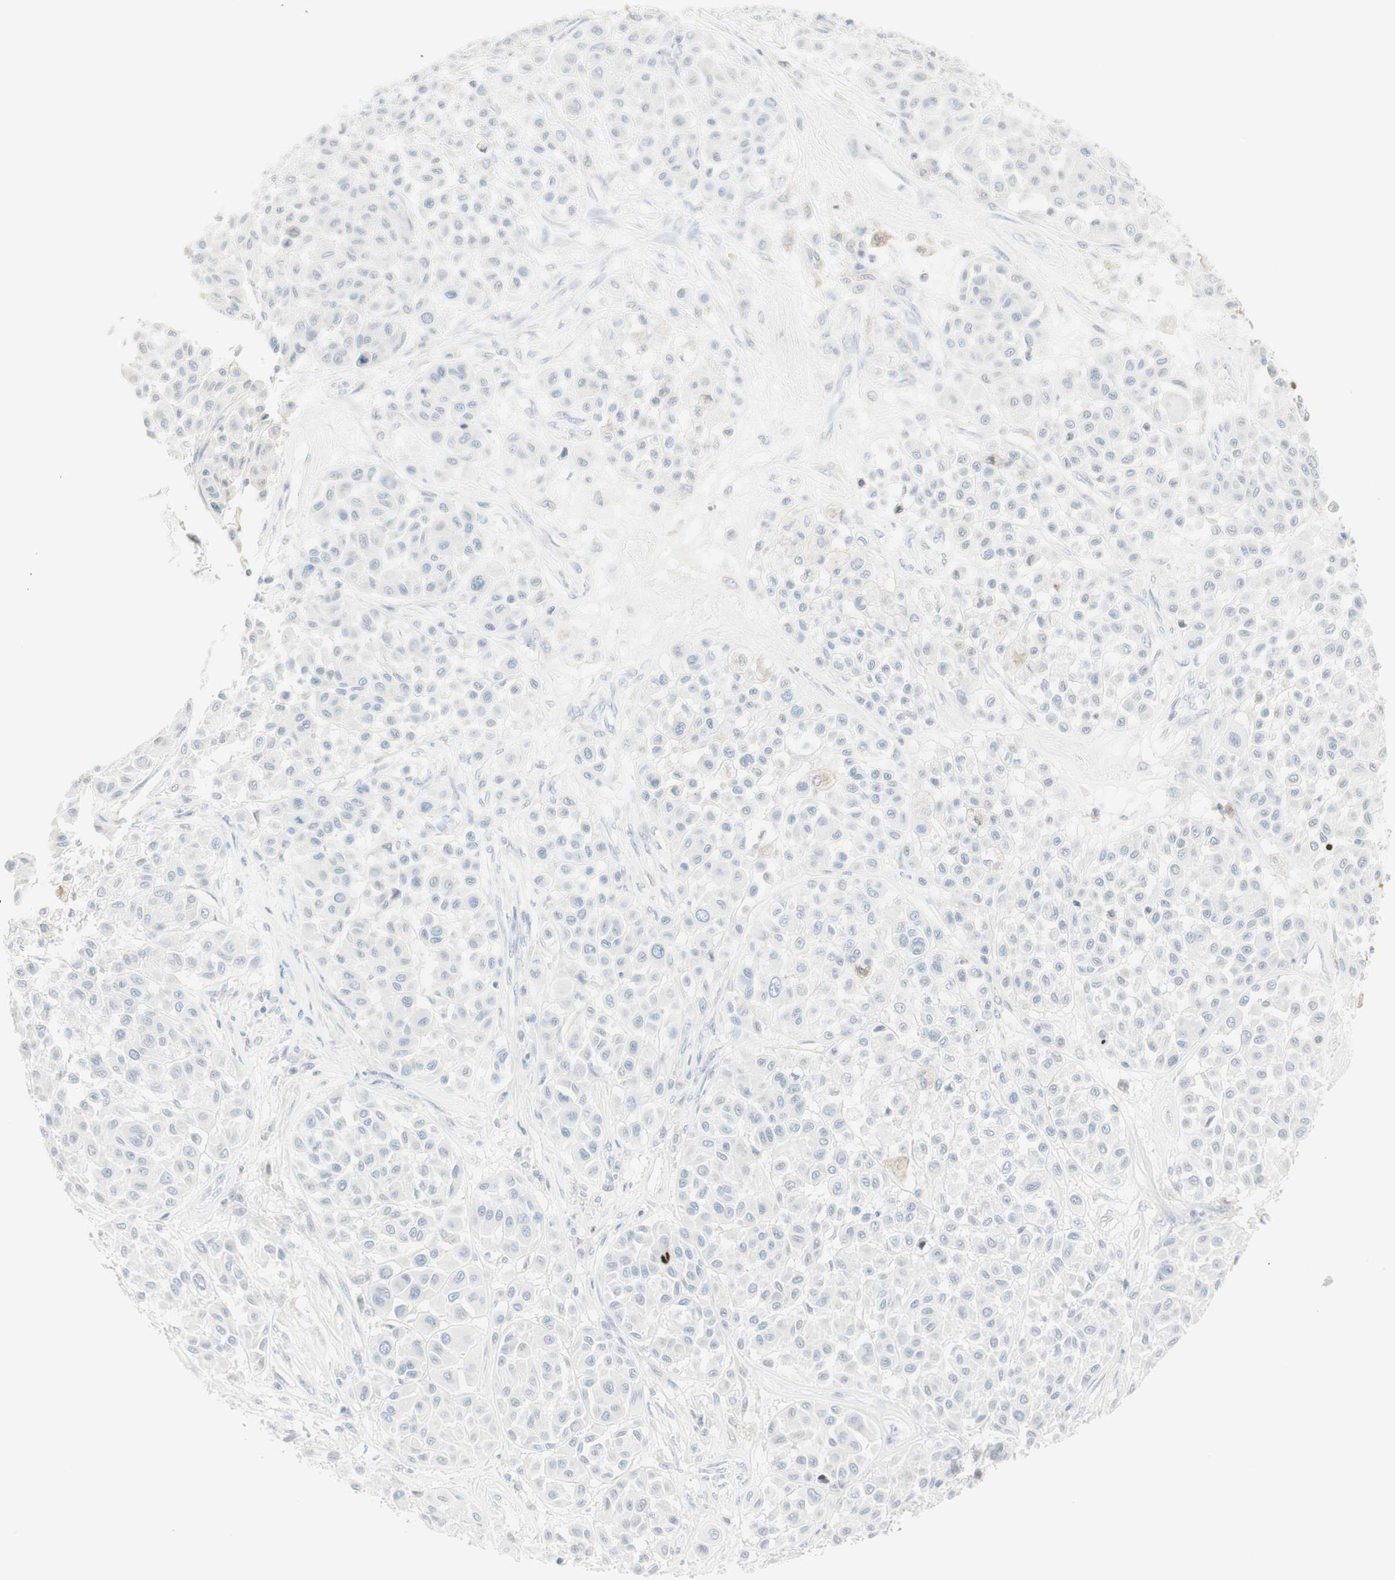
{"staining": {"intensity": "negative", "quantity": "none", "location": "none"}, "tissue": "melanoma", "cell_type": "Tumor cells", "image_type": "cancer", "snomed": [{"axis": "morphology", "description": "Malignant melanoma, Metastatic site"}, {"axis": "topography", "description": "Soft tissue"}], "caption": "Tumor cells show no significant expression in melanoma.", "gene": "MDK", "patient": {"sex": "male", "age": 41}}